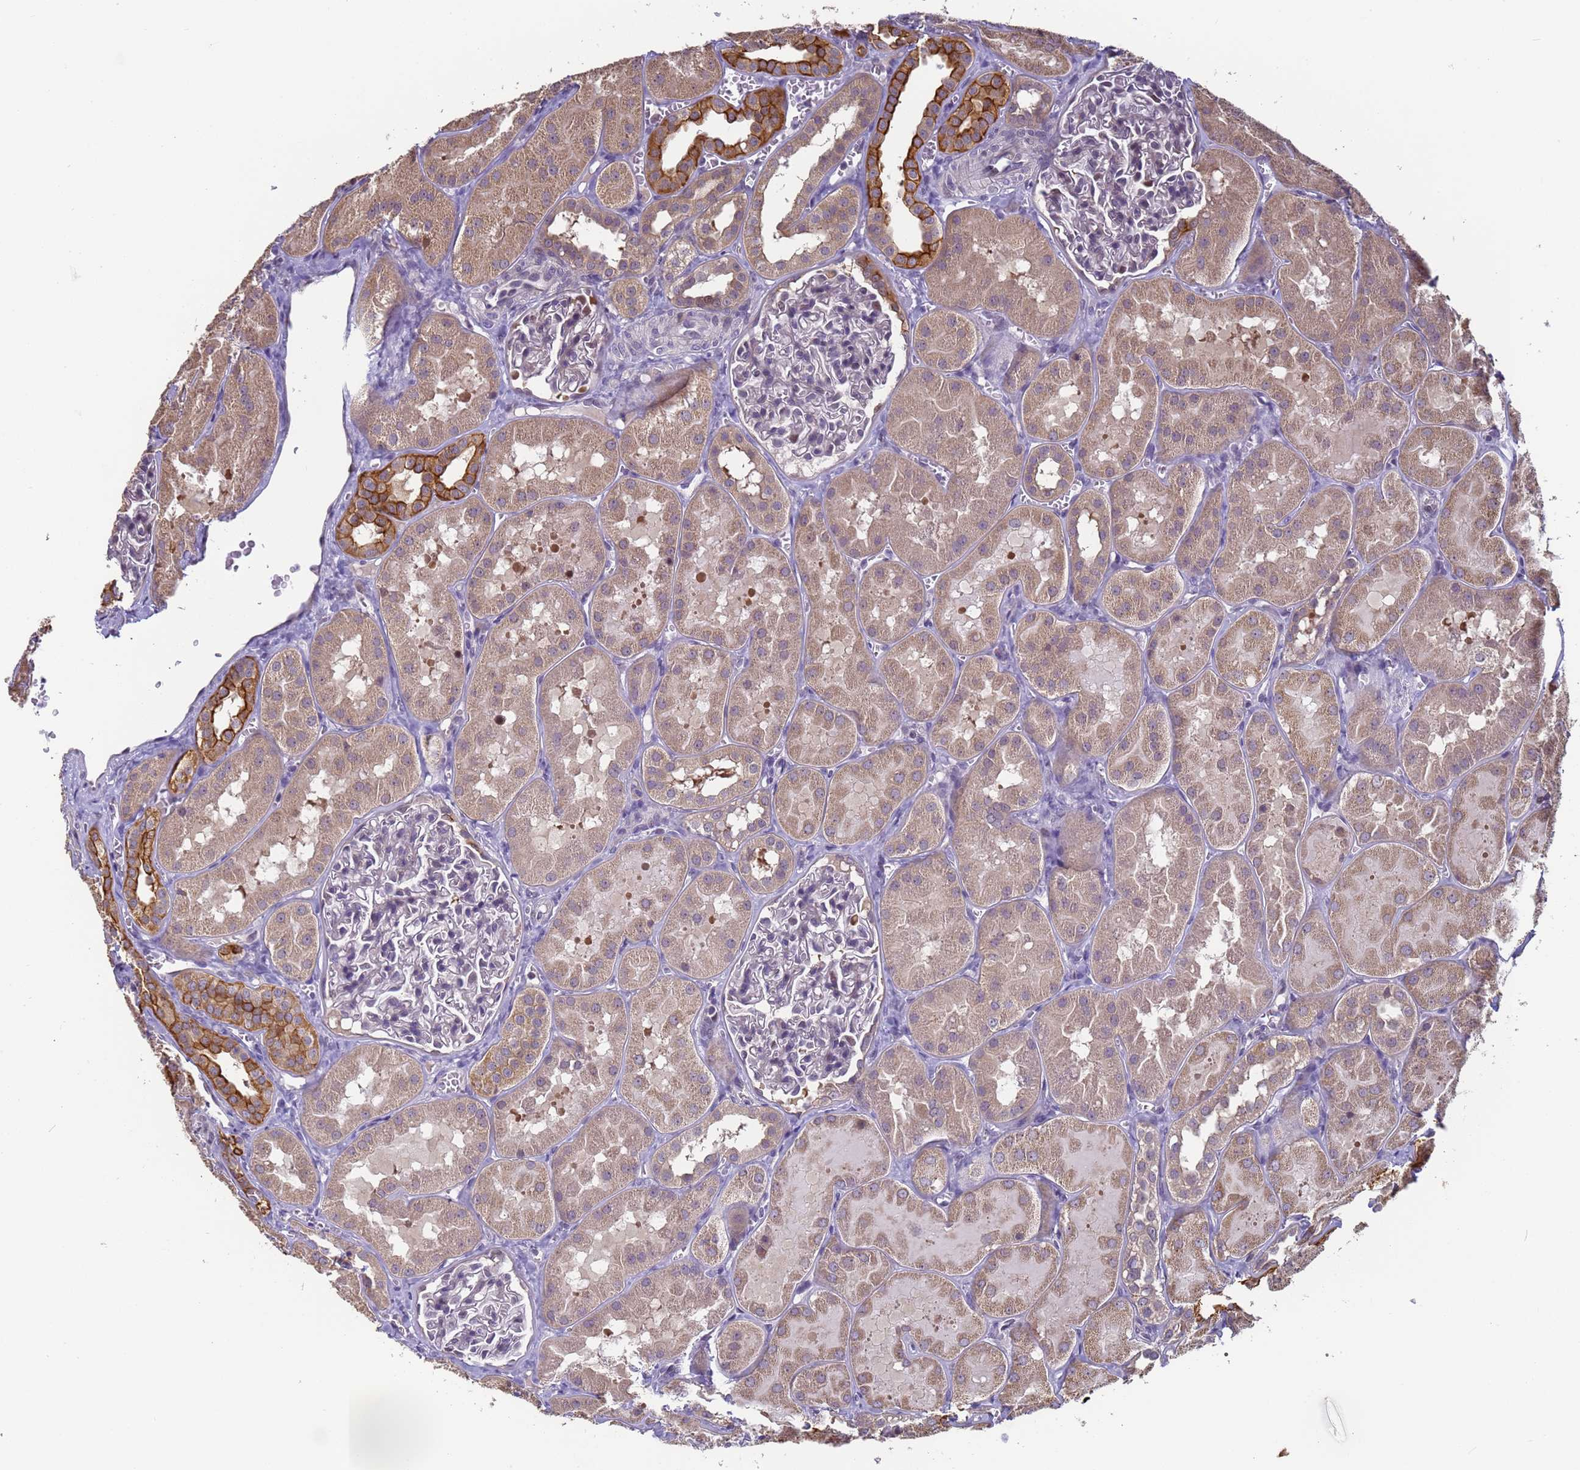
{"staining": {"intensity": "negative", "quantity": "none", "location": "none"}, "tissue": "kidney", "cell_type": "Cells in glomeruli", "image_type": "normal", "snomed": [{"axis": "morphology", "description": "Normal tissue, NOS"}, {"axis": "topography", "description": "Kidney"}, {"axis": "topography", "description": "Urinary bladder"}], "caption": "An IHC micrograph of benign kidney is shown. There is no staining in cells in glomeruli of kidney. (Brightfield microscopy of DAB (3,3'-diaminobenzidine) immunohistochemistry (IHC) at high magnification).", "gene": "VWA3A", "patient": {"sex": "male", "age": 16}}